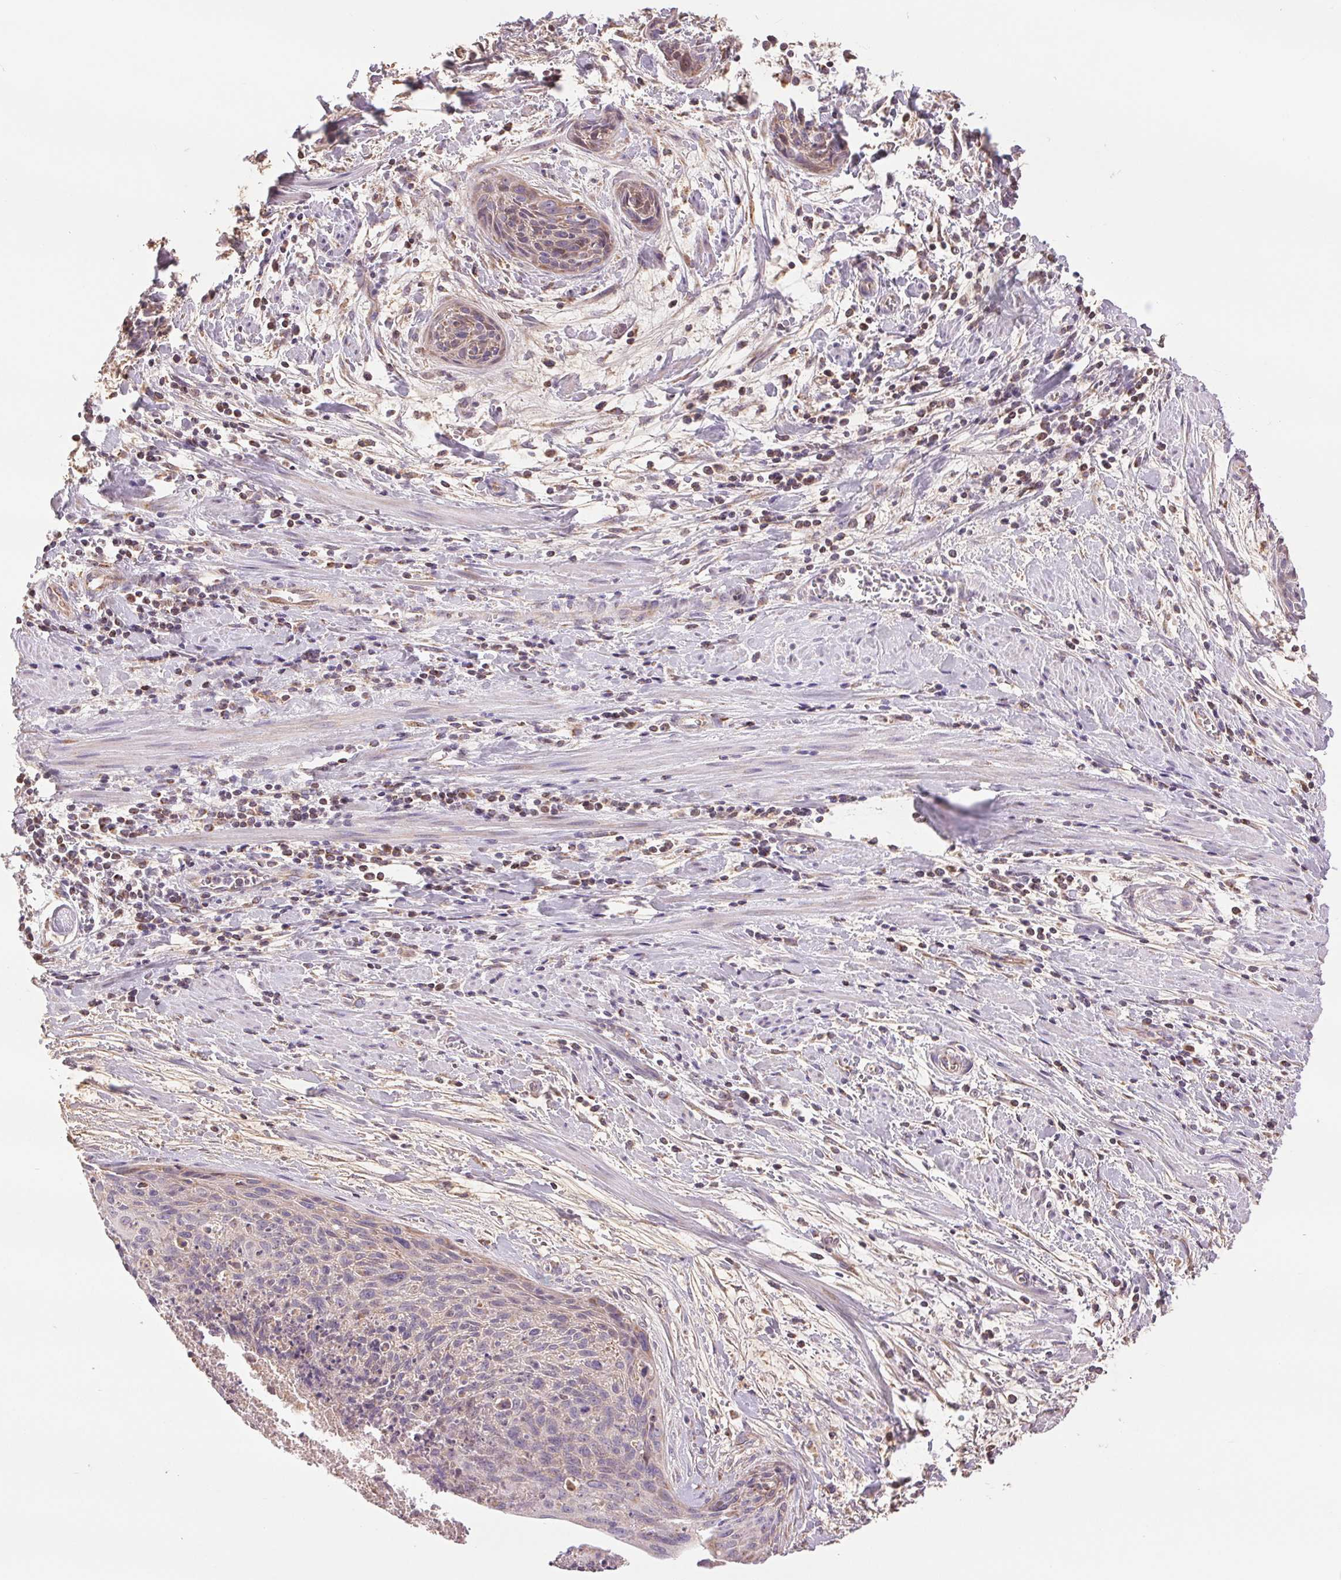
{"staining": {"intensity": "negative", "quantity": "none", "location": "none"}, "tissue": "cervical cancer", "cell_type": "Tumor cells", "image_type": "cancer", "snomed": [{"axis": "morphology", "description": "Squamous cell carcinoma, NOS"}, {"axis": "topography", "description": "Cervix"}], "caption": "Image shows no protein staining in tumor cells of cervical cancer tissue.", "gene": "DGUOK", "patient": {"sex": "female", "age": 55}}